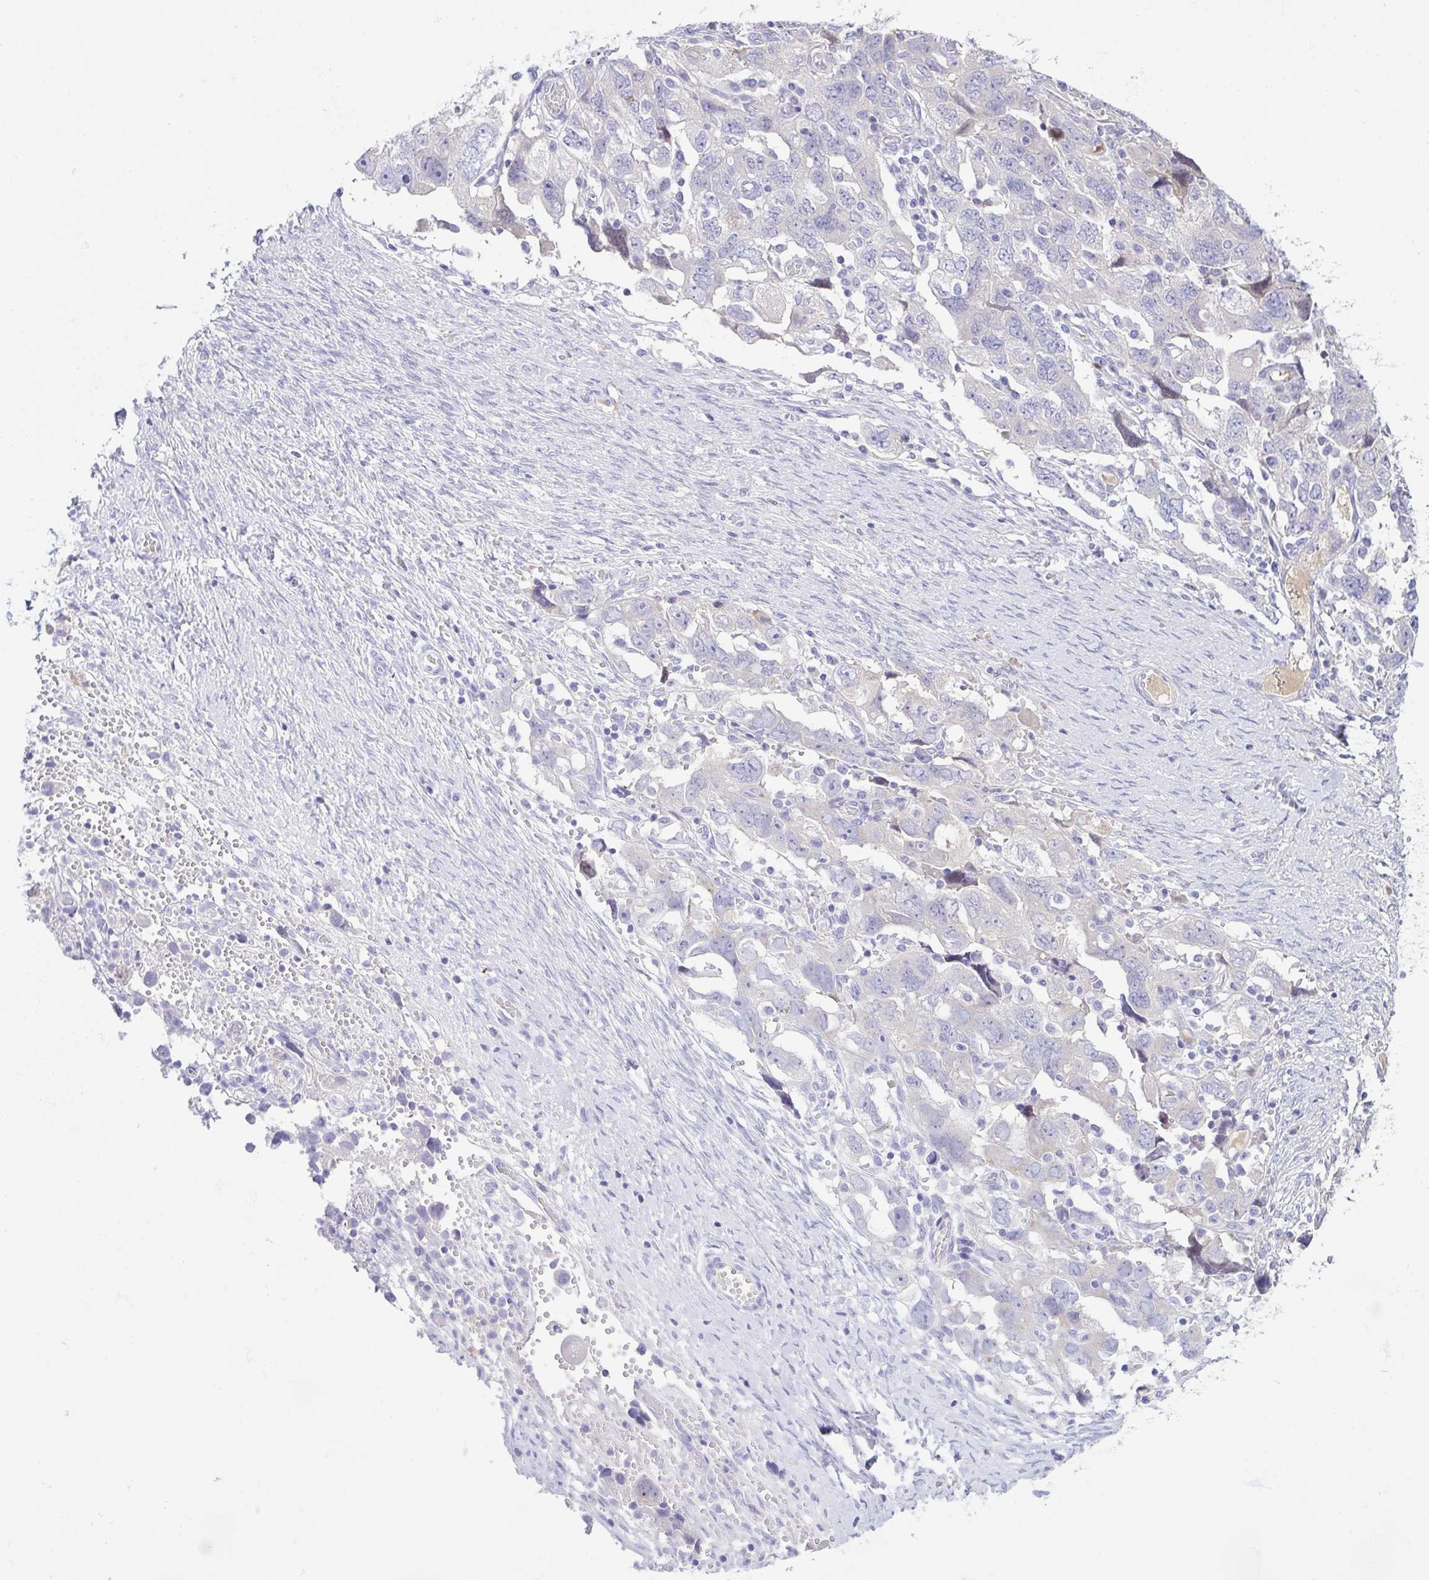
{"staining": {"intensity": "negative", "quantity": "none", "location": "none"}, "tissue": "ovarian cancer", "cell_type": "Tumor cells", "image_type": "cancer", "snomed": [{"axis": "morphology", "description": "Carcinoma, NOS"}, {"axis": "morphology", "description": "Cystadenocarcinoma, serous, NOS"}, {"axis": "topography", "description": "Ovary"}], "caption": "Tumor cells show no significant protein positivity in ovarian cancer (serous cystadenocarcinoma). (Stains: DAB (3,3'-diaminobenzidine) immunohistochemistry (IHC) with hematoxylin counter stain, Microscopy: brightfield microscopy at high magnification).", "gene": "A1BG", "patient": {"sex": "female", "age": 69}}